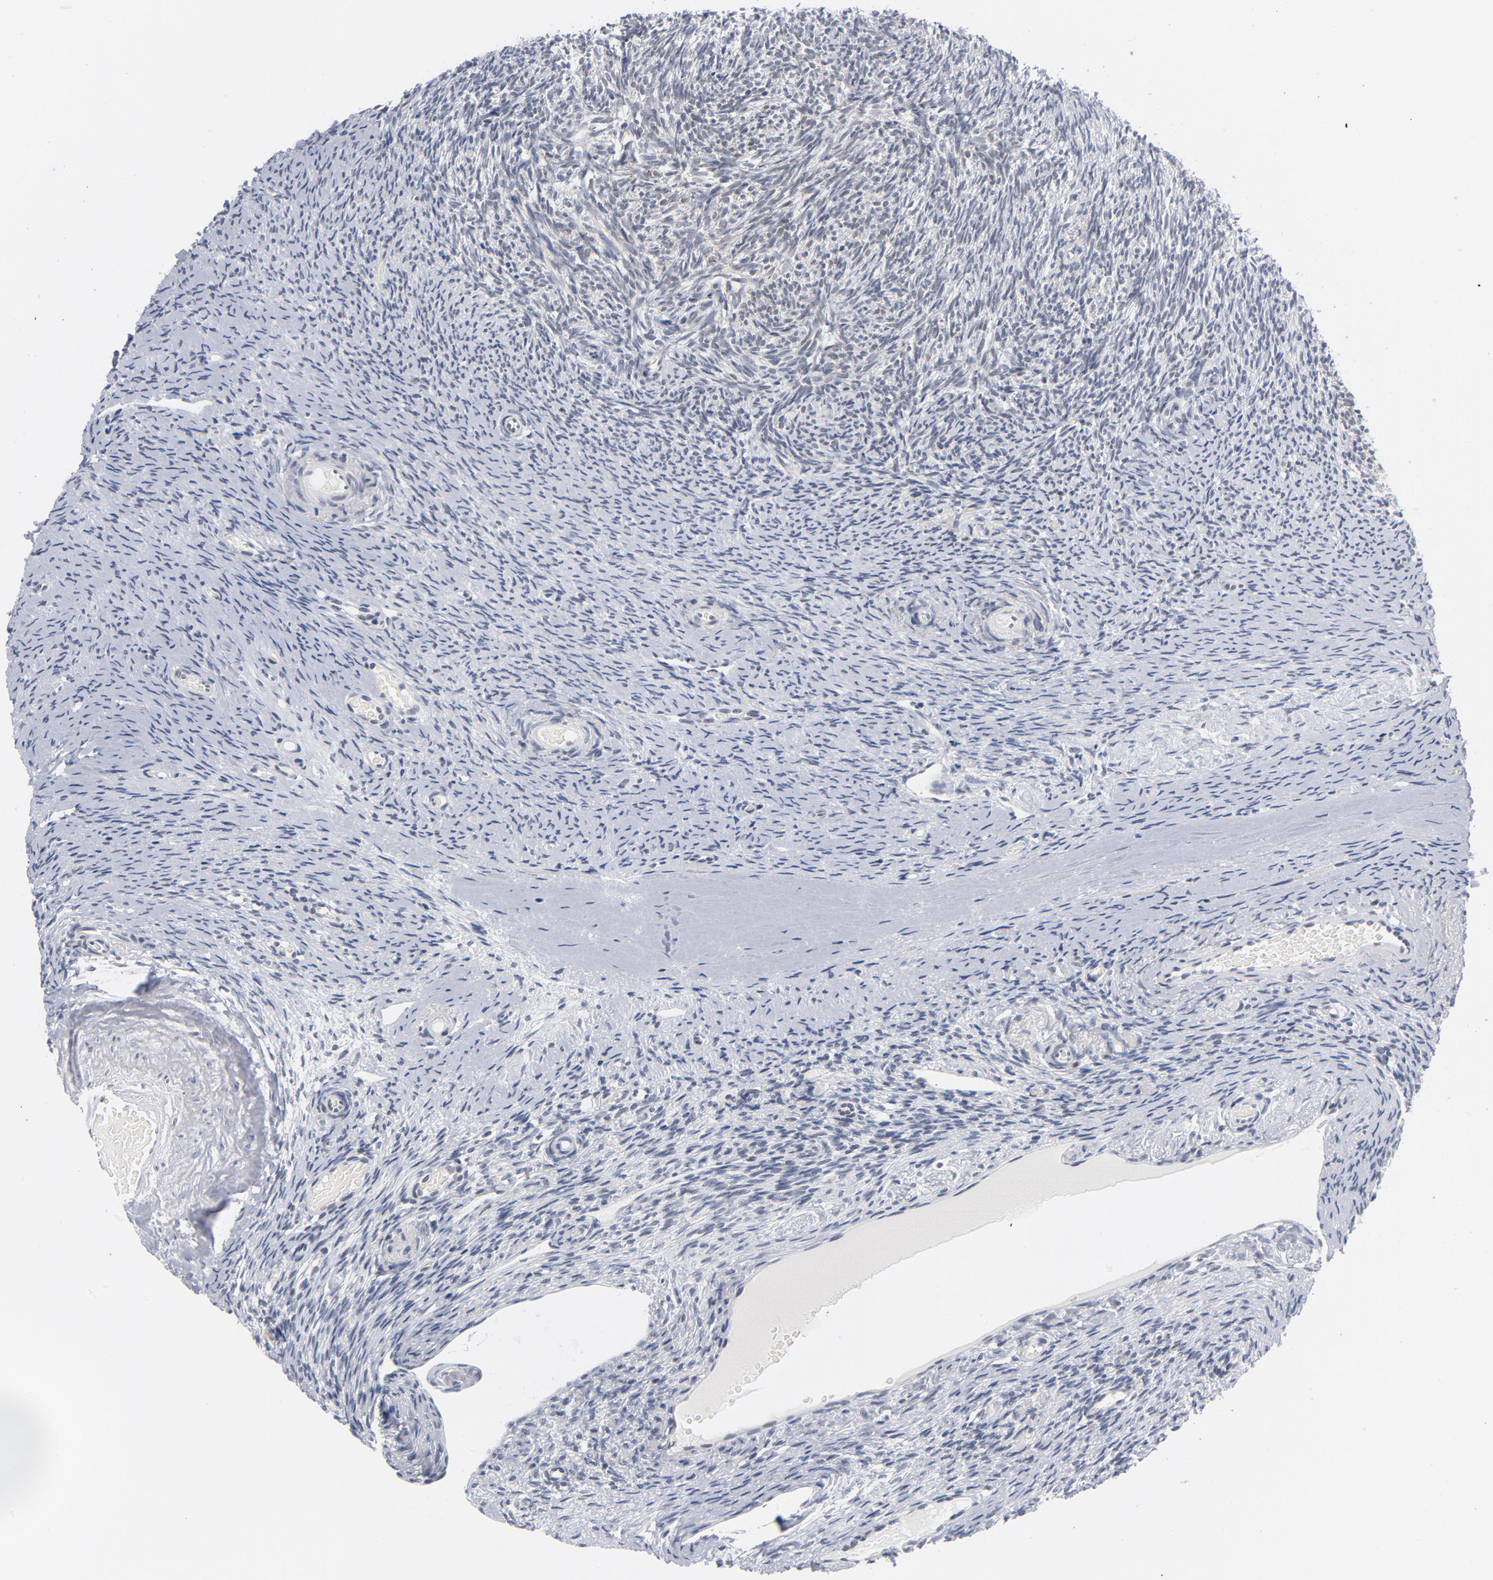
{"staining": {"intensity": "moderate", "quantity": "25%-75%", "location": "nuclear"}, "tissue": "ovary", "cell_type": "Follicle cells", "image_type": "normal", "snomed": [{"axis": "morphology", "description": "Normal tissue, NOS"}, {"axis": "topography", "description": "Ovary"}], "caption": "Immunohistochemistry micrograph of benign ovary stained for a protein (brown), which exhibits medium levels of moderate nuclear staining in about 25%-75% of follicle cells.", "gene": "BAP1", "patient": {"sex": "female", "age": 60}}